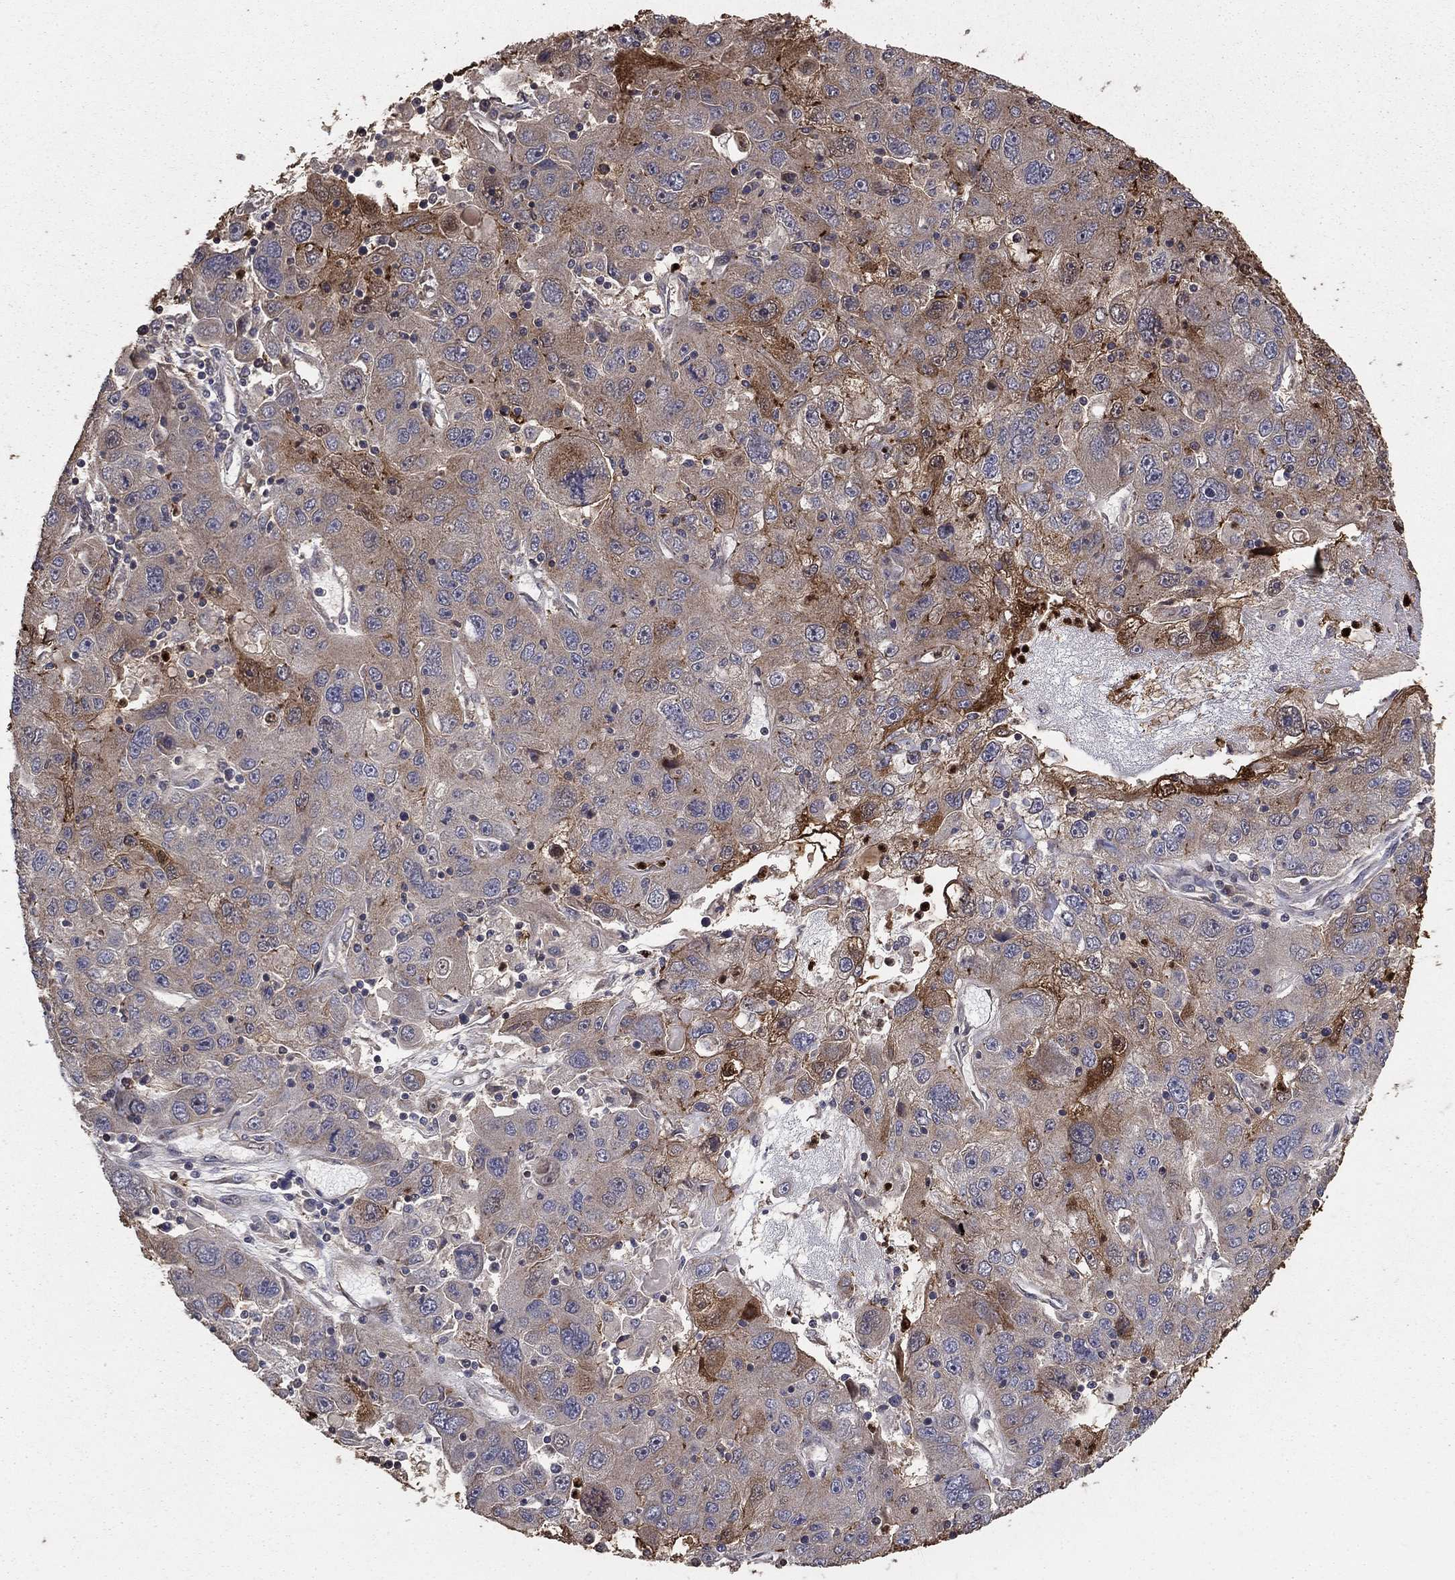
{"staining": {"intensity": "moderate", "quantity": "<25%", "location": "cytoplasmic/membranous"}, "tissue": "stomach cancer", "cell_type": "Tumor cells", "image_type": "cancer", "snomed": [{"axis": "morphology", "description": "Adenocarcinoma, NOS"}, {"axis": "topography", "description": "Stomach"}], "caption": "There is low levels of moderate cytoplasmic/membranous staining in tumor cells of stomach cancer (adenocarcinoma), as demonstrated by immunohistochemical staining (brown color).", "gene": "GYG1", "patient": {"sex": "male", "age": 56}}